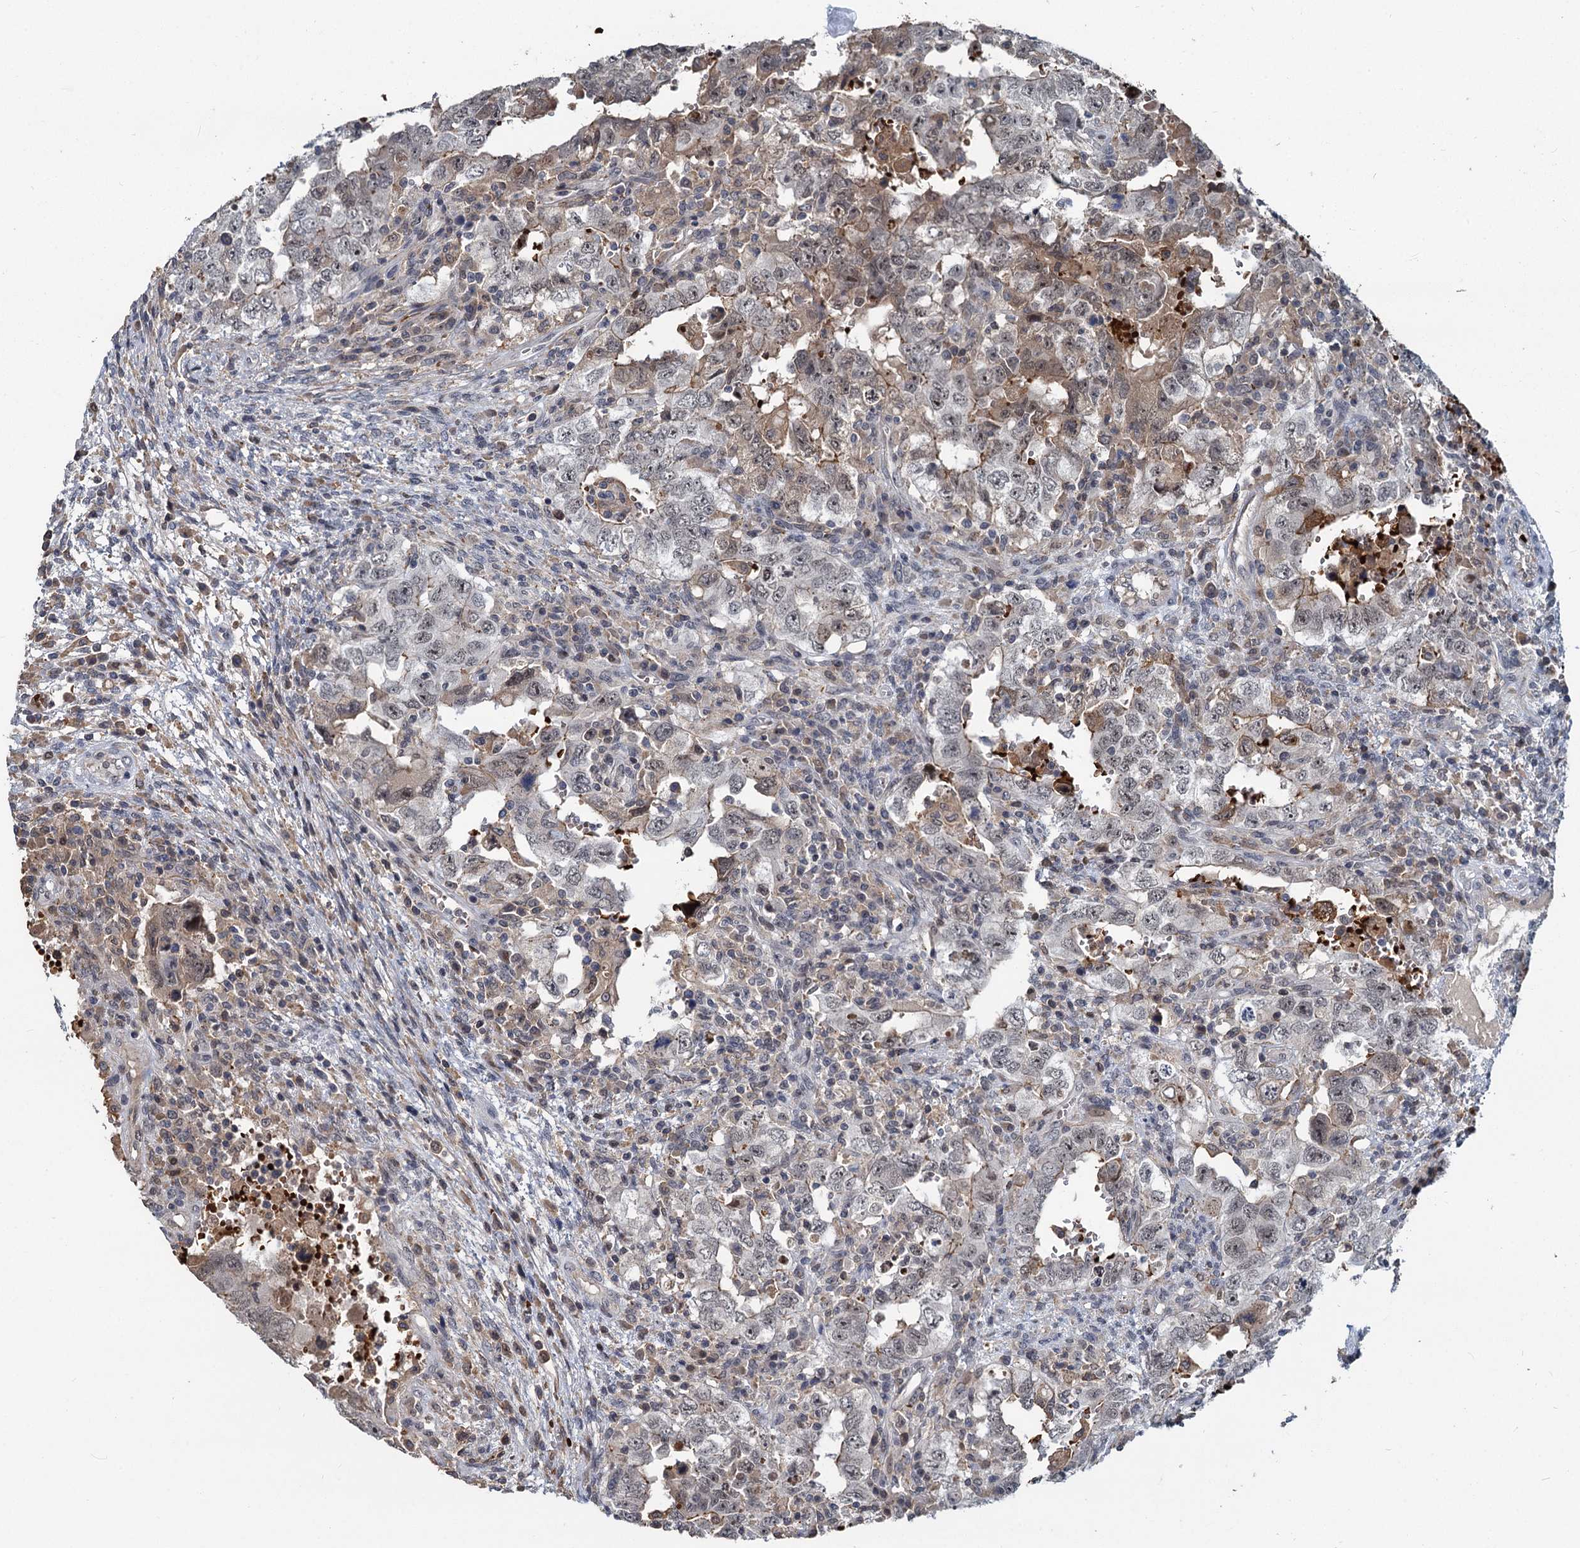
{"staining": {"intensity": "moderate", "quantity": "<25%", "location": "cytoplasmic/membranous,nuclear"}, "tissue": "testis cancer", "cell_type": "Tumor cells", "image_type": "cancer", "snomed": [{"axis": "morphology", "description": "Carcinoma, Embryonal, NOS"}, {"axis": "topography", "description": "Testis"}], "caption": "This is a photomicrograph of IHC staining of testis embryonal carcinoma, which shows moderate expression in the cytoplasmic/membranous and nuclear of tumor cells.", "gene": "FANCI", "patient": {"sex": "male", "age": 26}}